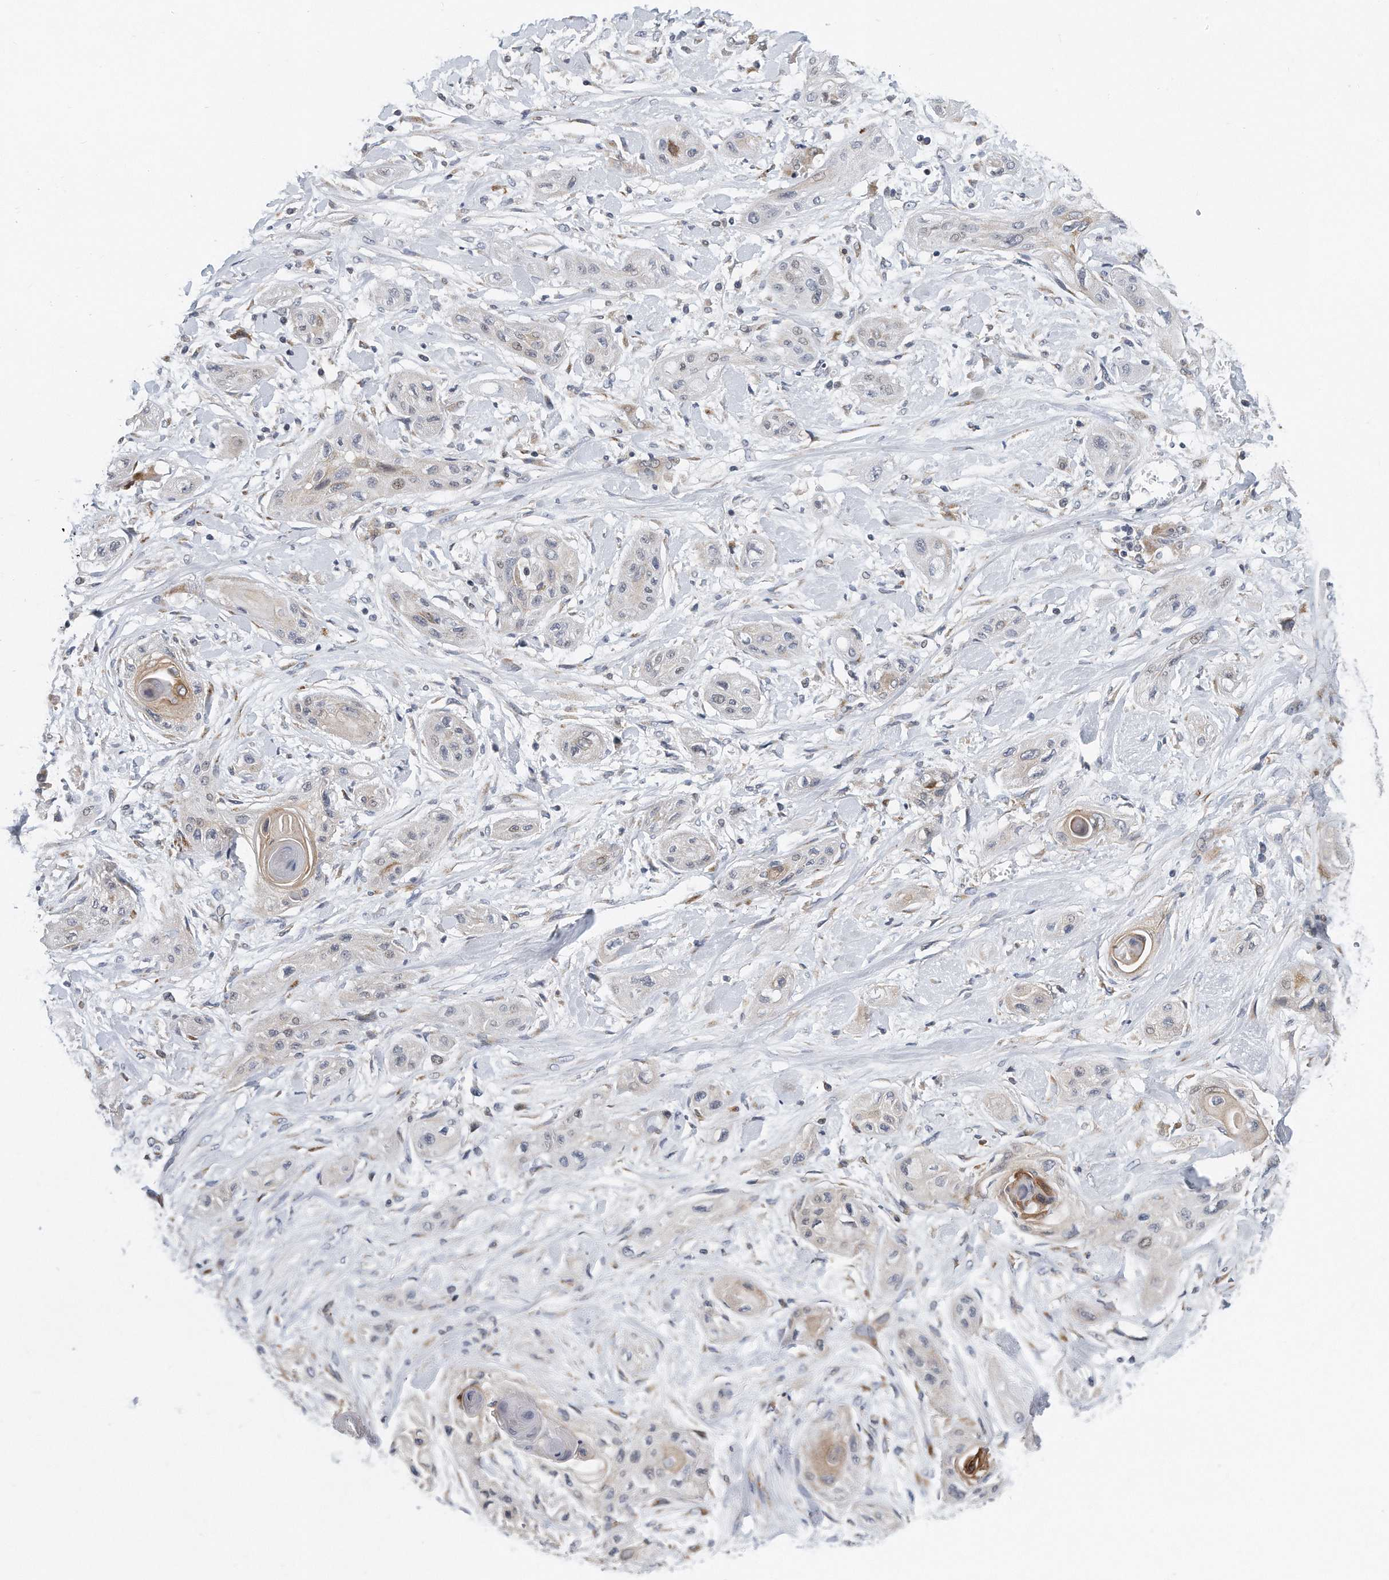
{"staining": {"intensity": "negative", "quantity": "none", "location": "none"}, "tissue": "lung cancer", "cell_type": "Tumor cells", "image_type": "cancer", "snomed": [{"axis": "morphology", "description": "Squamous cell carcinoma, NOS"}, {"axis": "topography", "description": "Lung"}], "caption": "Immunohistochemistry image of human squamous cell carcinoma (lung) stained for a protein (brown), which shows no positivity in tumor cells.", "gene": "VLDLR", "patient": {"sex": "female", "age": 47}}